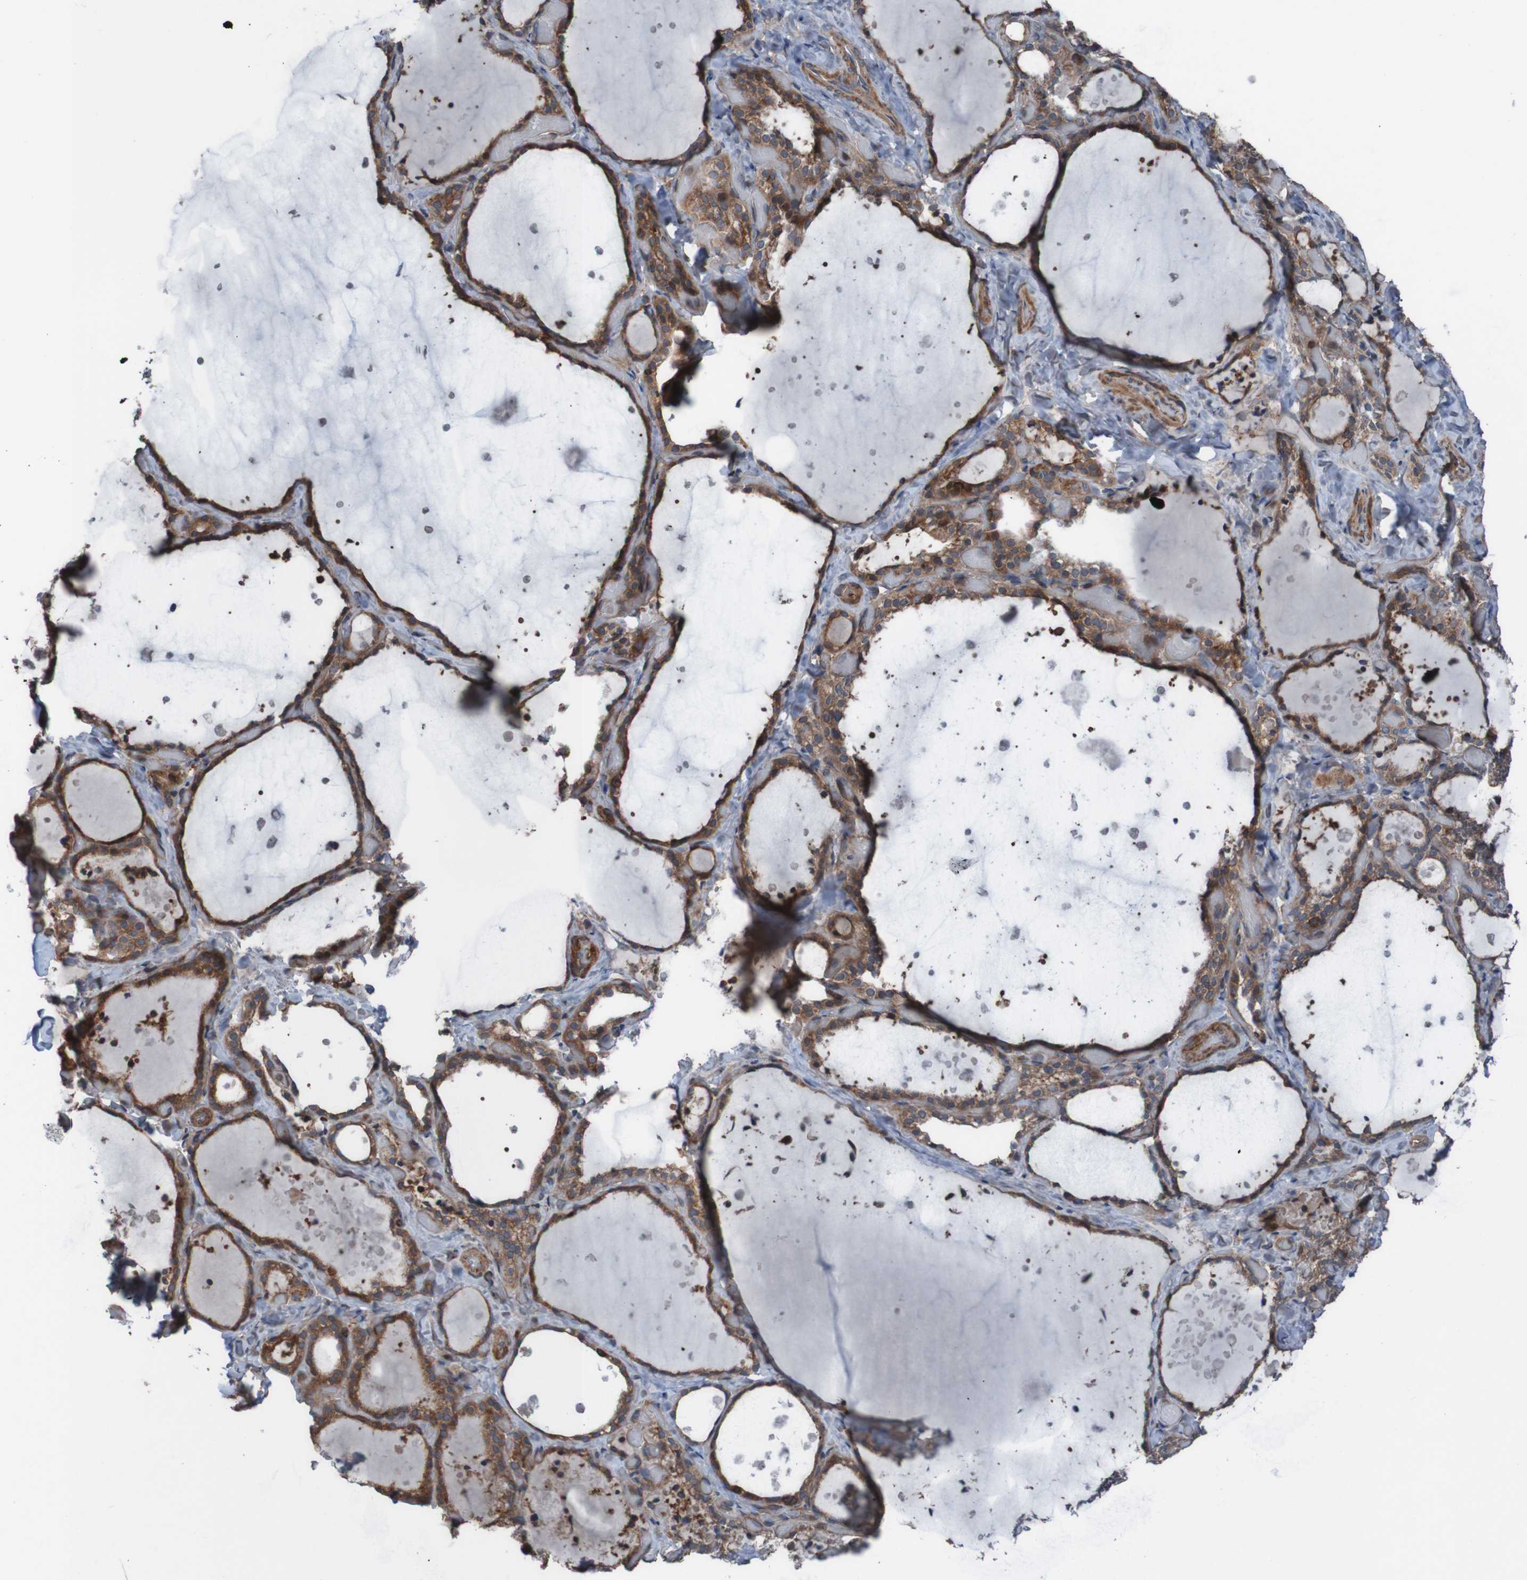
{"staining": {"intensity": "strong", "quantity": ">75%", "location": "cytoplasmic/membranous"}, "tissue": "thyroid gland", "cell_type": "Glandular cells", "image_type": "normal", "snomed": [{"axis": "morphology", "description": "Normal tissue, NOS"}, {"axis": "topography", "description": "Thyroid gland"}], "caption": "Benign thyroid gland exhibits strong cytoplasmic/membranous positivity in about >75% of glandular cells, visualized by immunohistochemistry. (DAB (3,3'-diaminobenzidine) = brown stain, brightfield microscopy at high magnification).", "gene": "PDGFB", "patient": {"sex": "female", "age": 44}}